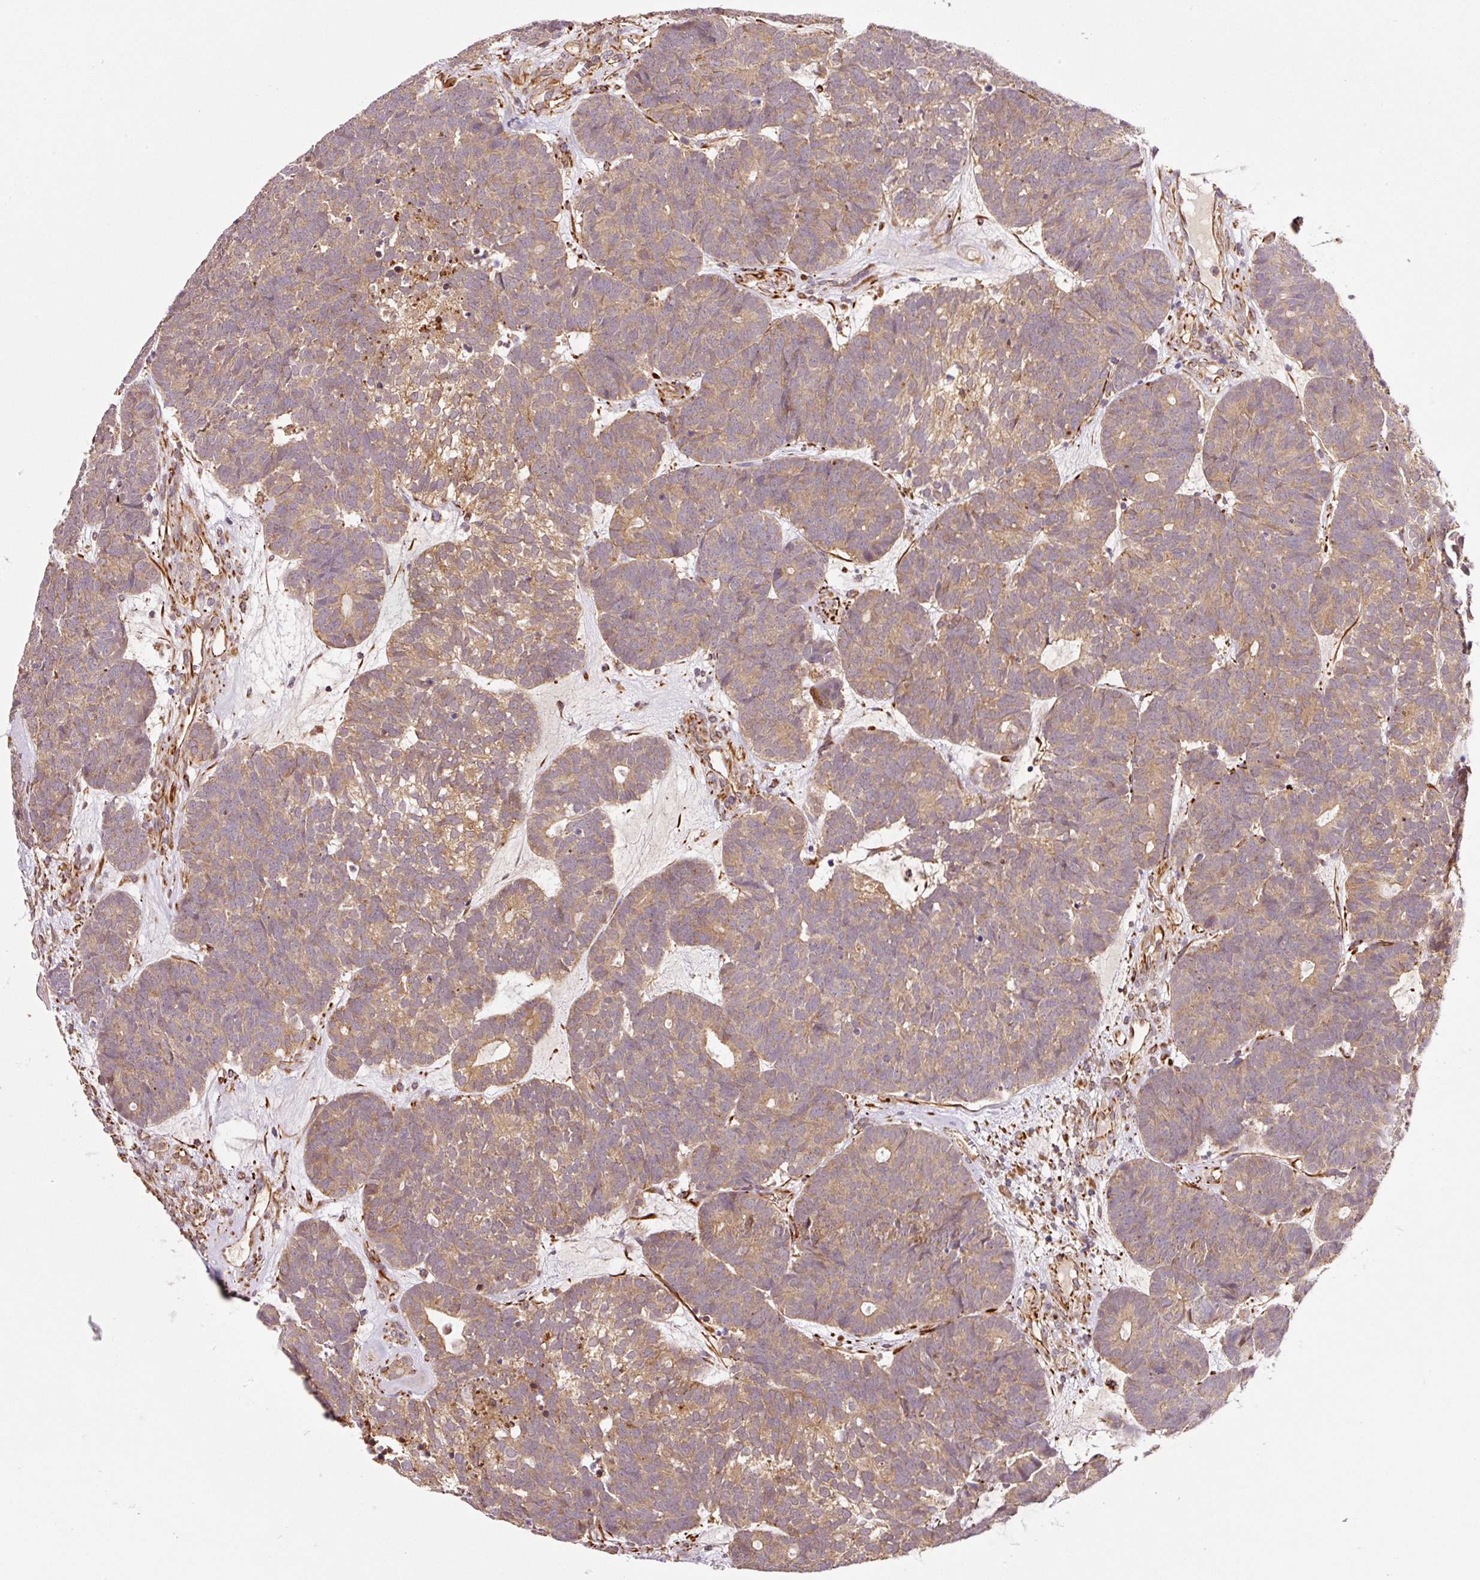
{"staining": {"intensity": "weak", "quantity": ">75%", "location": "cytoplasmic/membranous"}, "tissue": "head and neck cancer", "cell_type": "Tumor cells", "image_type": "cancer", "snomed": [{"axis": "morphology", "description": "Adenocarcinoma, NOS"}, {"axis": "topography", "description": "Head-Neck"}], "caption": "Head and neck cancer (adenocarcinoma) was stained to show a protein in brown. There is low levels of weak cytoplasmic/membranous positivity in approximately >75% of tumor cells.", "gene": "PCK2", "patient": {"sex": "female", "age": 81}}